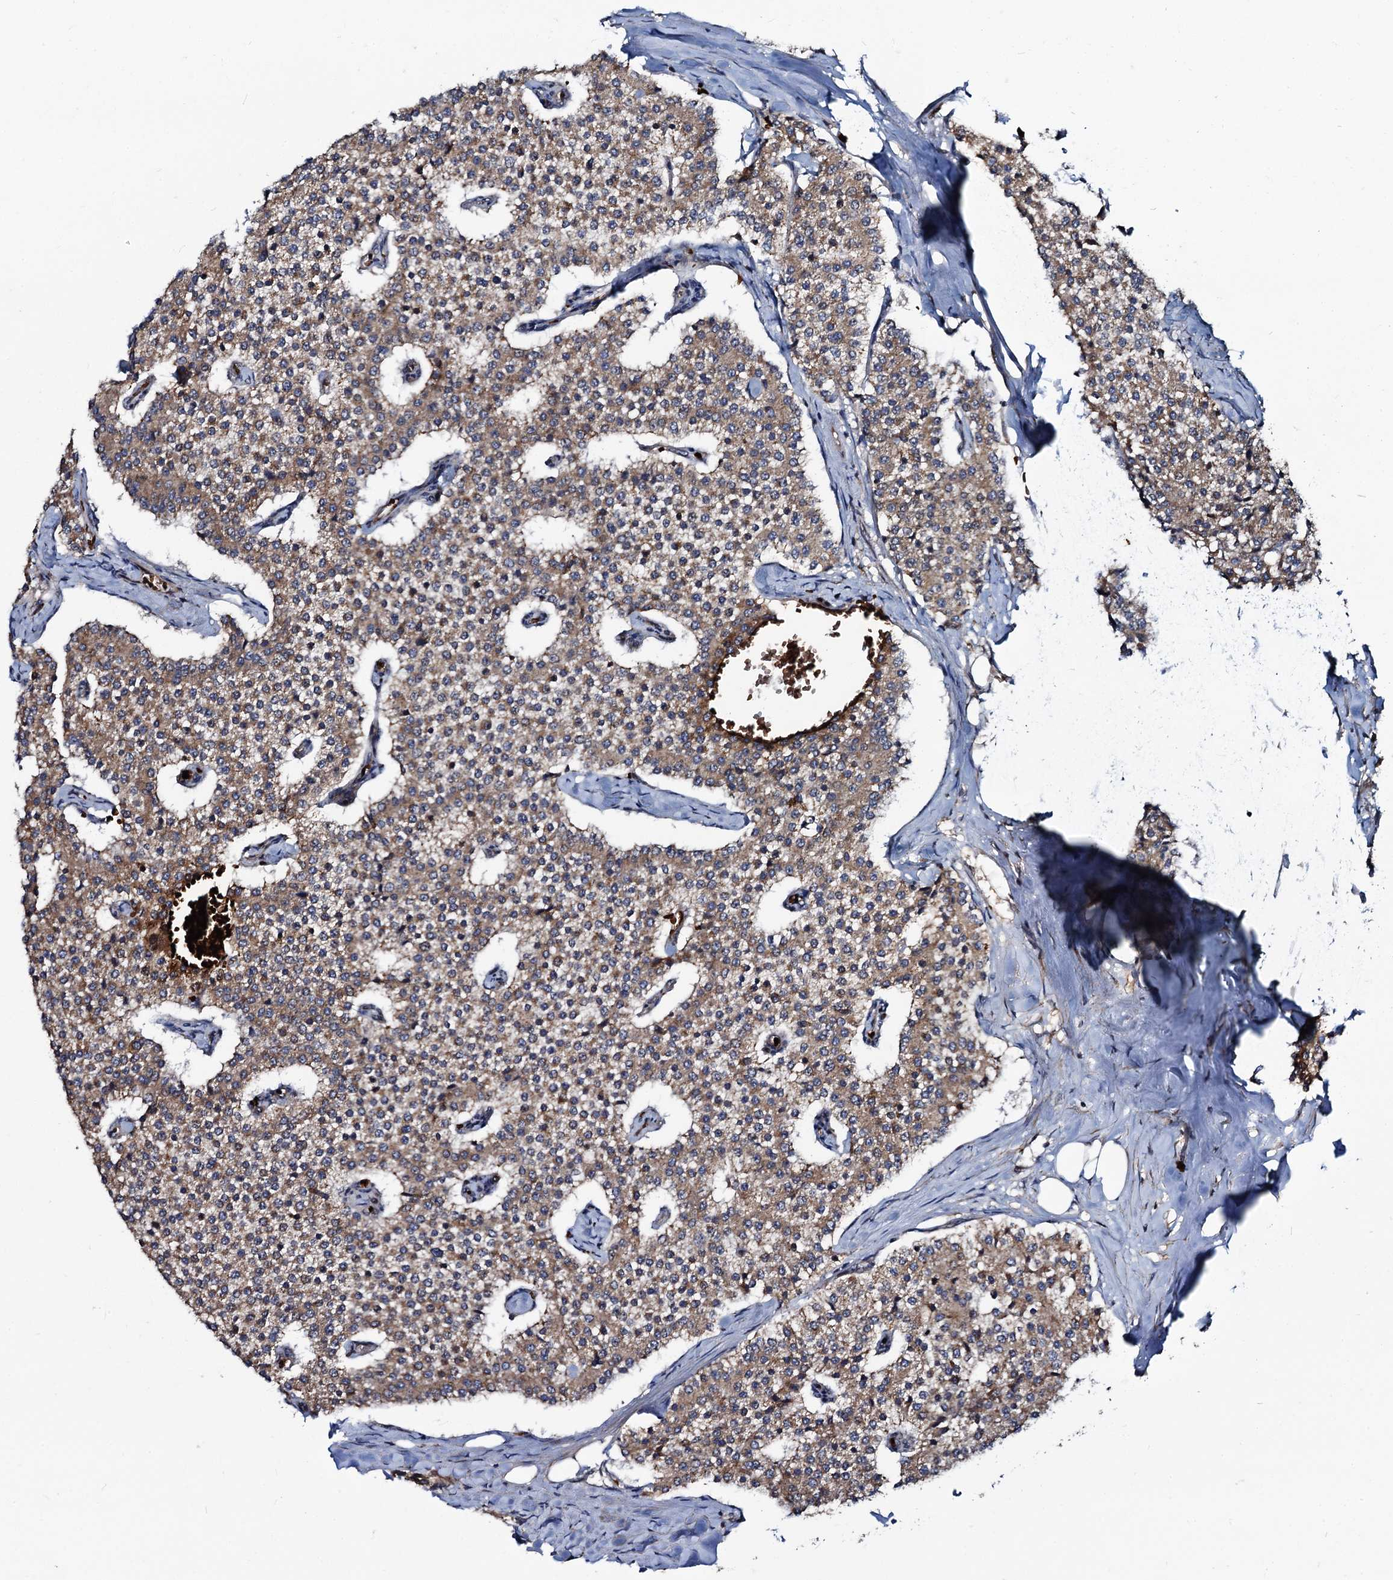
{"staining": {"intensity": "weak", "quantity": ">75%", "location": "cytoplasmic/membranous"}, "tissue": "carcinoid", "cell_type": "Tumor cells", "image_type": "cancer", "snomed": [{"axis": "morphology", "description": "Carcinoid, malignant, NOS"}, {"axis": "topography", "description": "Colon"}], "caption": "Immunohistochemistry photomicrograph of human carcinoid (malignant) stained for a protein (brown), which demonstrates low levels of weak cytoplasmic/membranous positivity in approximately >75% of tumor cells.", "gene": "KXD1", "patient": {"sex": "female", "age": 52}}